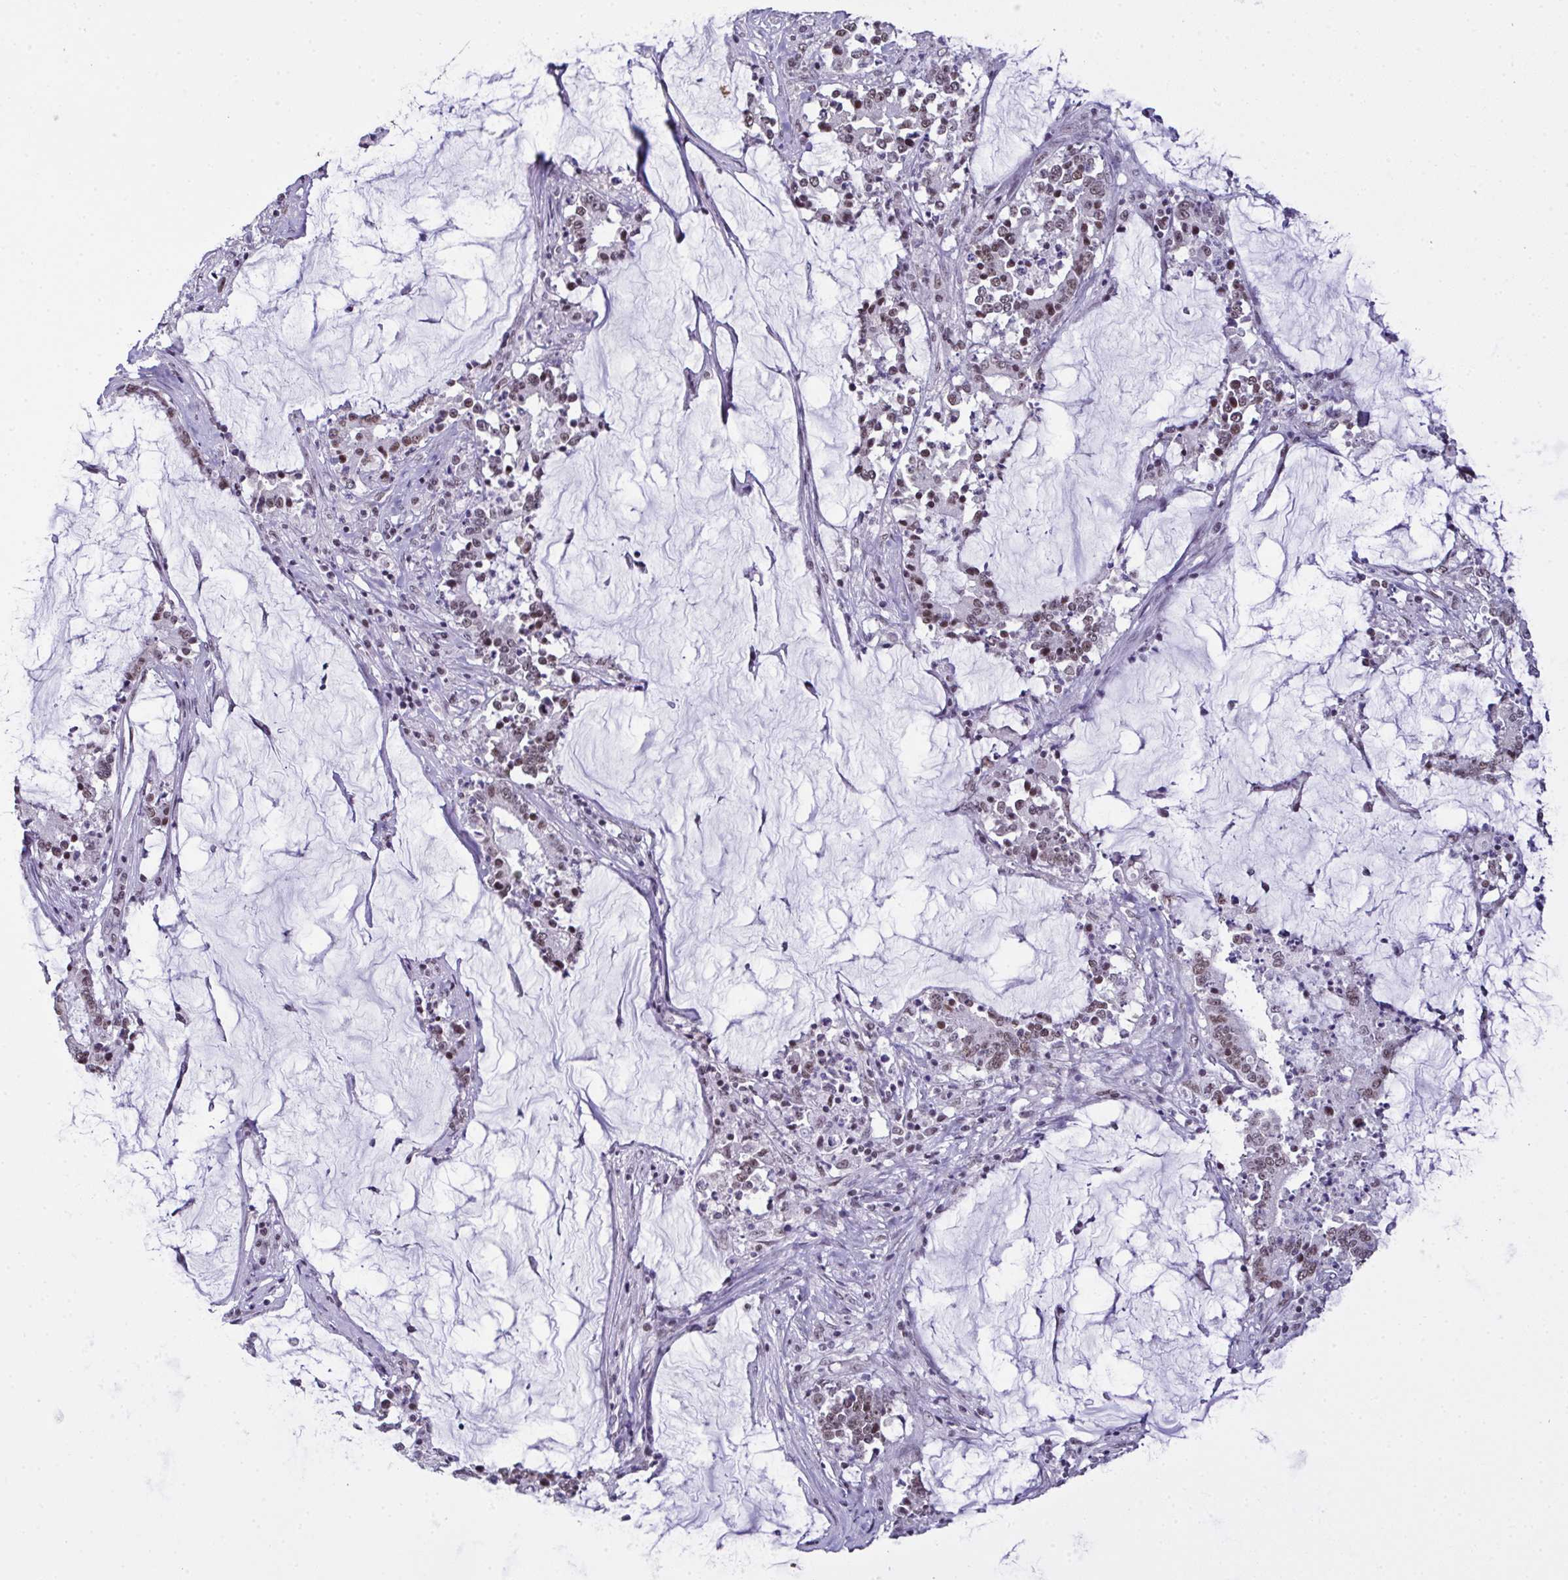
{"staining": {"intensity": "weak", "quantity": "25%-75%", "location": "nuclear"}, "tissue": "stomach cancer", "cell_type": "Tumor cells", "image_type": "cancer", "snomed": [{"axis": "morphology", "description": "Adenocarcinoma, NOS"}, {"axis": "topography", "description": "Stomach, upper"}], "caption": "Brown immunohistochemical staining in adenocarcinoma (stomach) exhibits weak nuclear expression in about 25%-75% of tumor cells.", "gene": "ZNF800", "patient": {"sex": "male", "age": 68}}